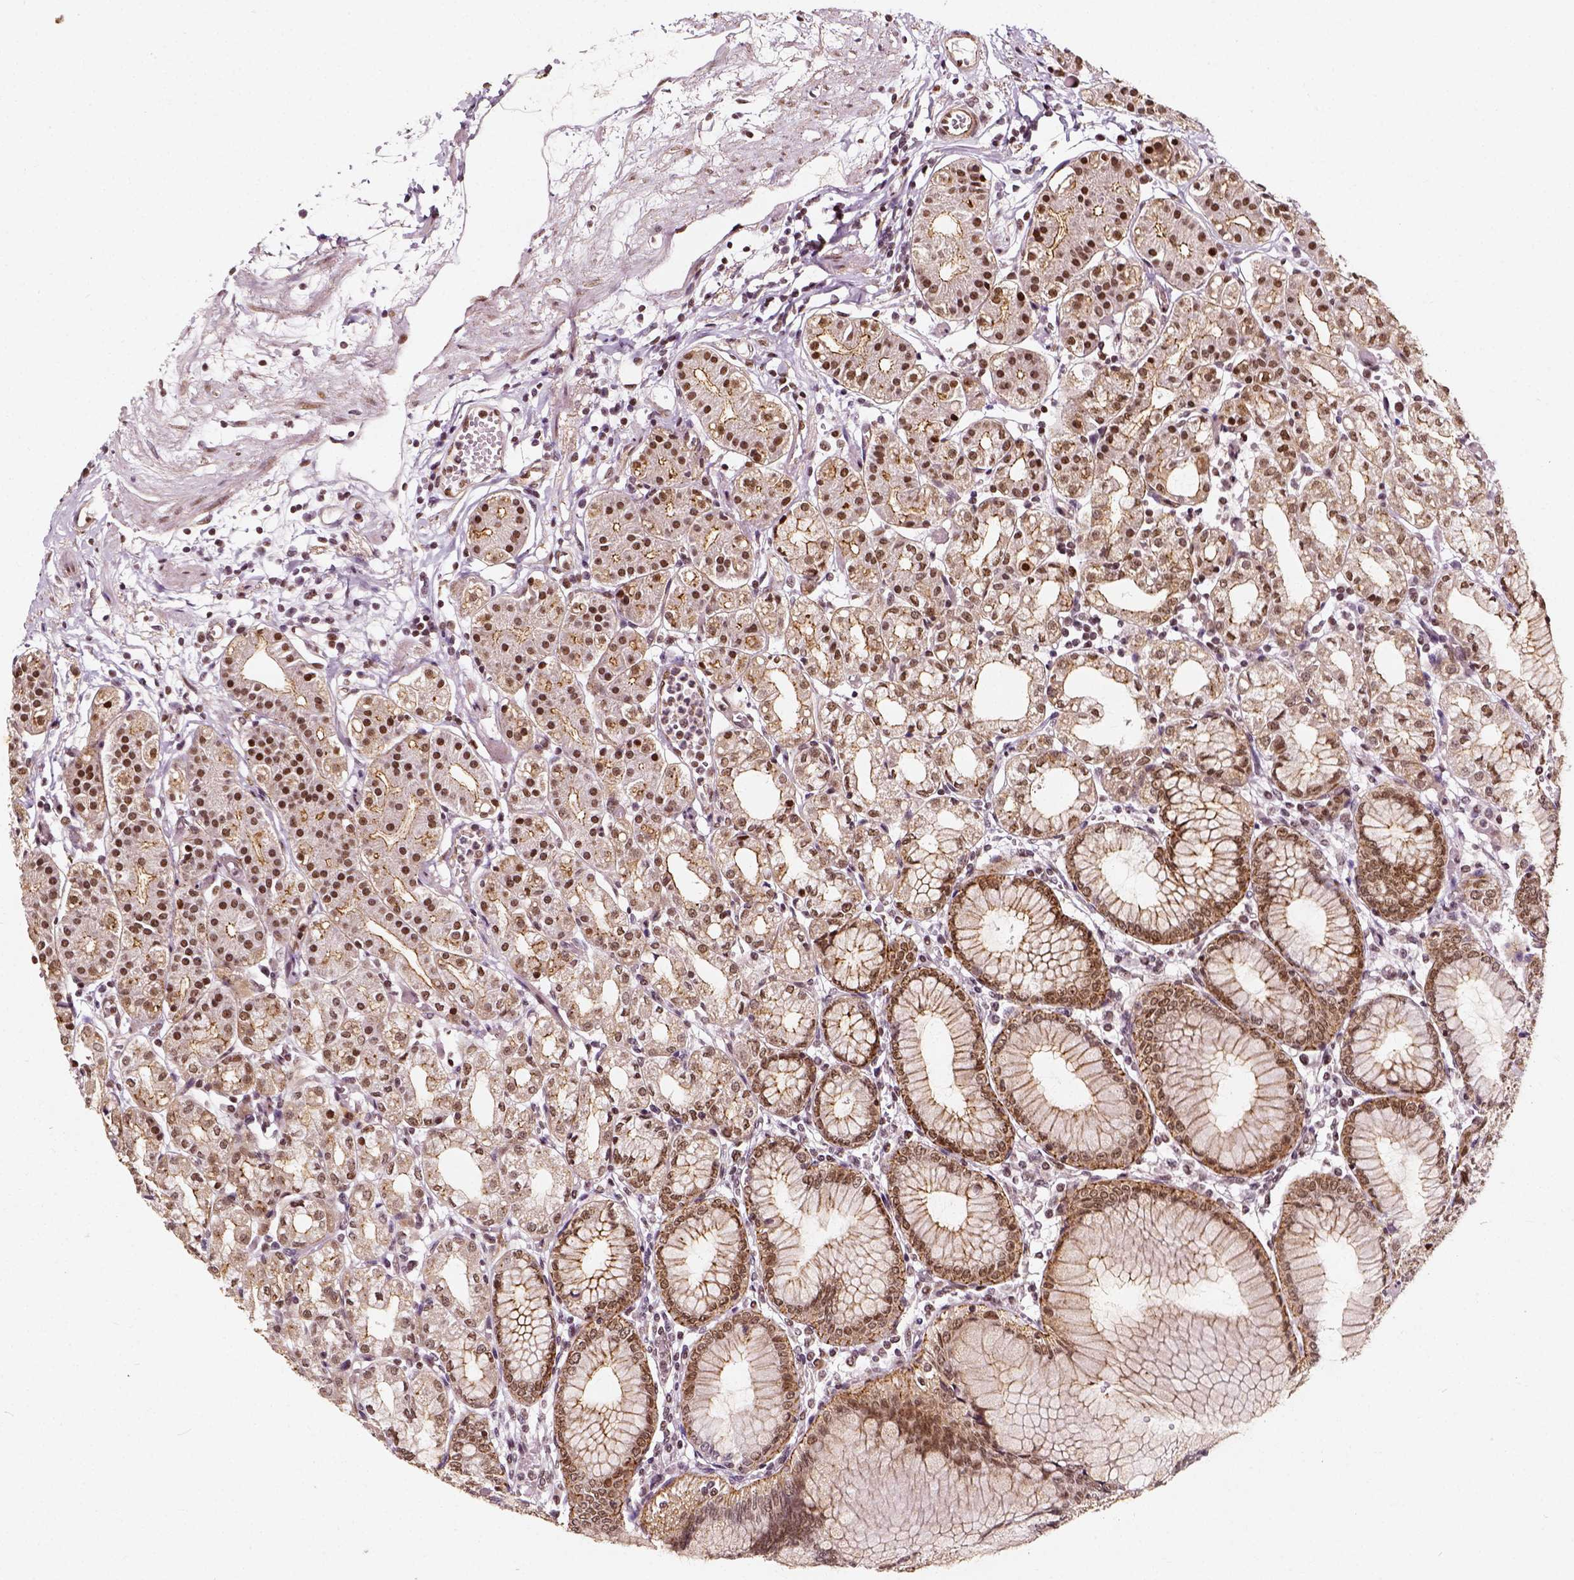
{"staining": {"intensity": "moderate", "quantity": ">75%", "location": "cytoplasmic/membranous,nuclear"}, "tissue": "stomach", "cell_type": "Glandular cells", "image_type": "normal", "snomed": [{"axis": "morphology", "description": "Normal tissue, NOS"}, {"axis": "topography", "description": "Skeletal muscle"}, {"axis": "topography", "description": "Stomach"}], "caption": "A high-resolution histopathology image shows IHC staining of unremarkable stomach, which exhibits moderate cytoplasmic/membranous,nuclear expression in approximately >75% of glandular cells. The protein of interest is stained brown, and the nuclei are stained in blue (DAB IHC with brightfield microscopy, high magnification).", "gene": "NACC1", "patient": {"sex": "female", "age": 57}}